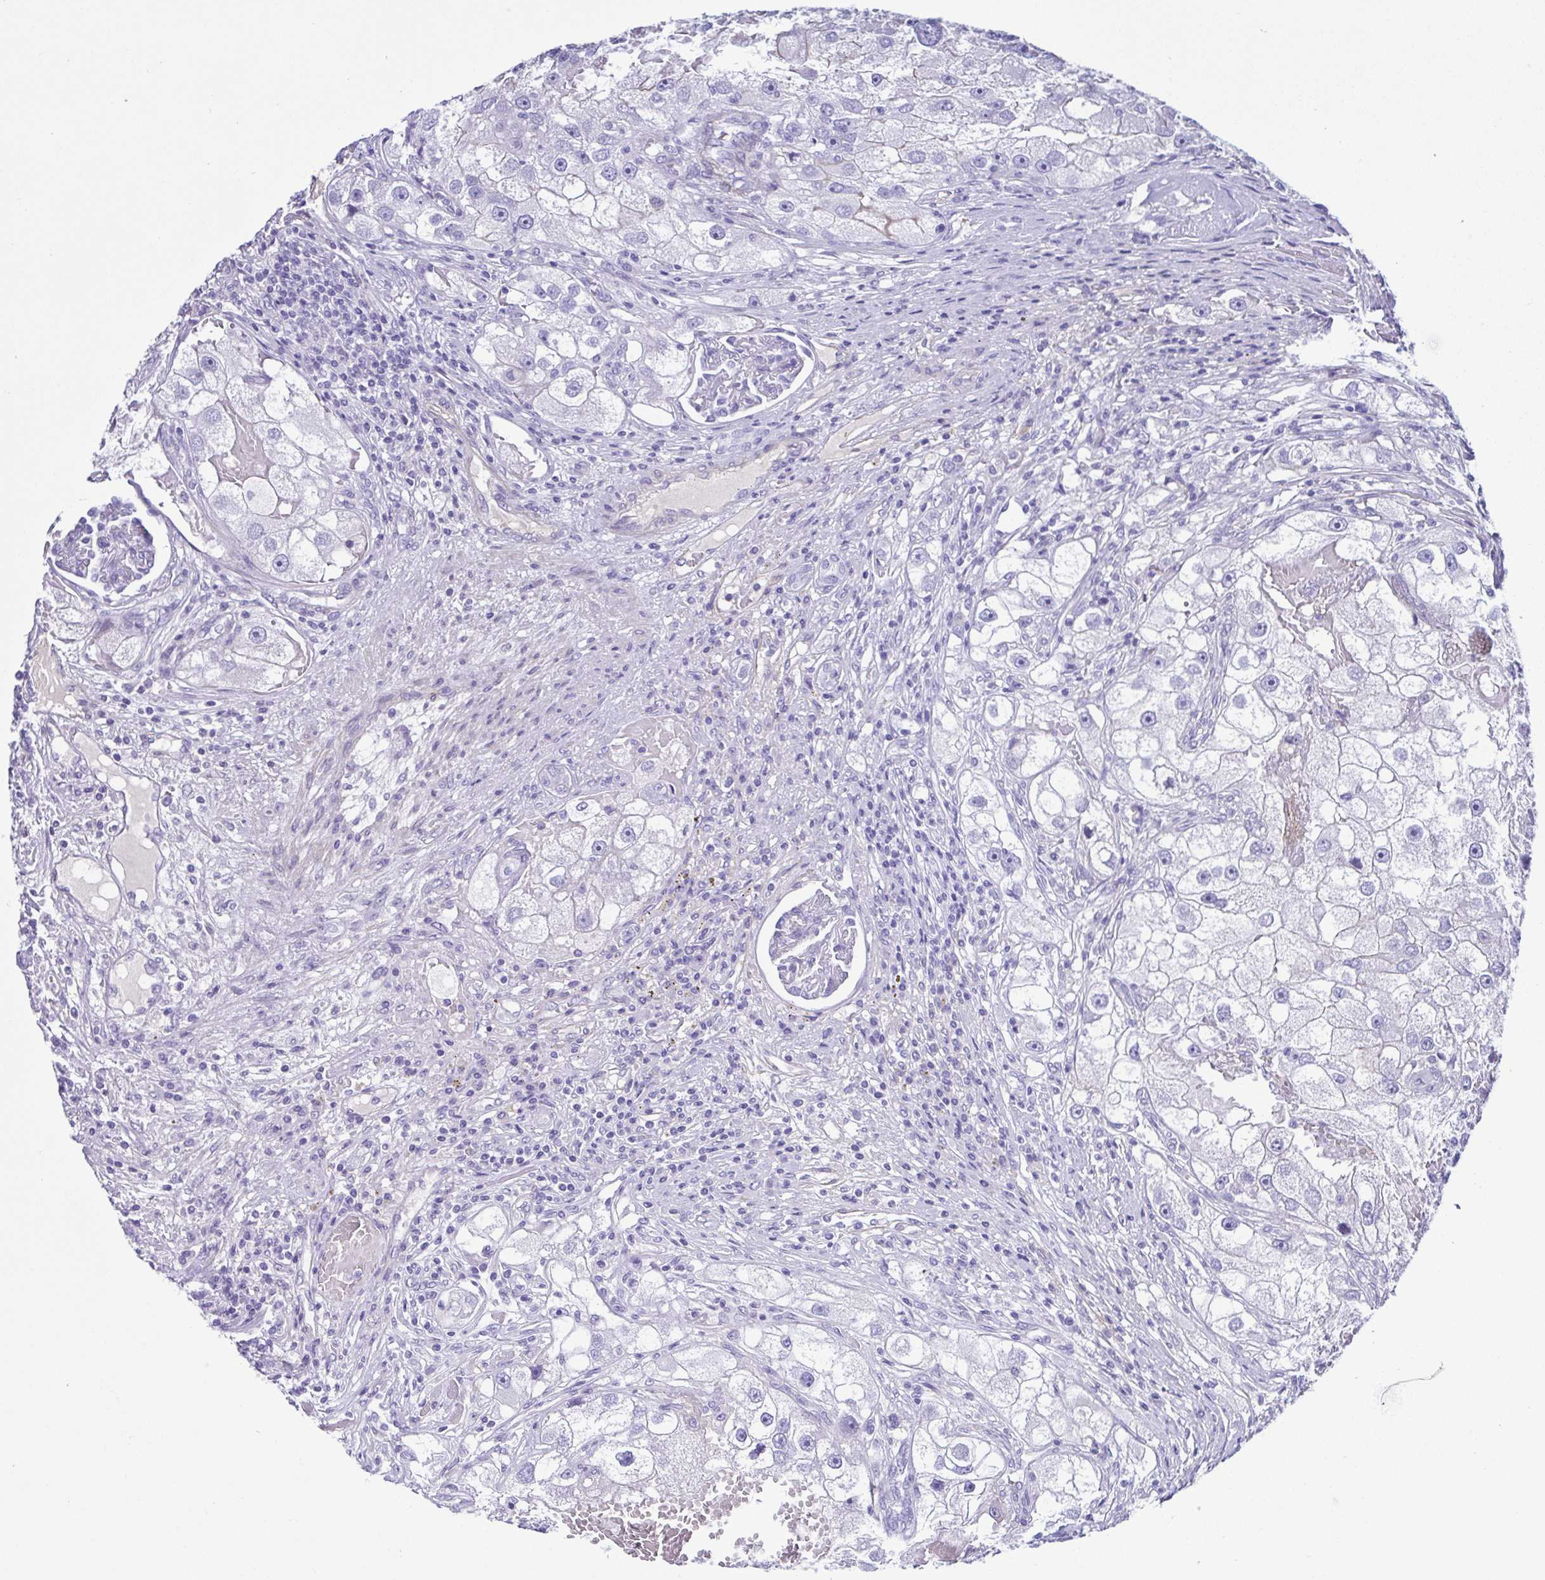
{"staining": {"intensity": "negative", "quantity": "none", "location": "none"}, "tissue": "renal cancer", "cell_type": "Tumor cells", "image_type": "cancer", "snomed": [{"axis": "morphology", "description": "Adenocarcinoma, NOS"}, {"axis": "topography", "description": "Kidney"}], "caption": "Immunohistochemical staining of adenocarcinoma (renal) displays no significant positivity in tumor cells.", "gene": "CYP11B1", "patient": {"sex": "male", "age": 63}}